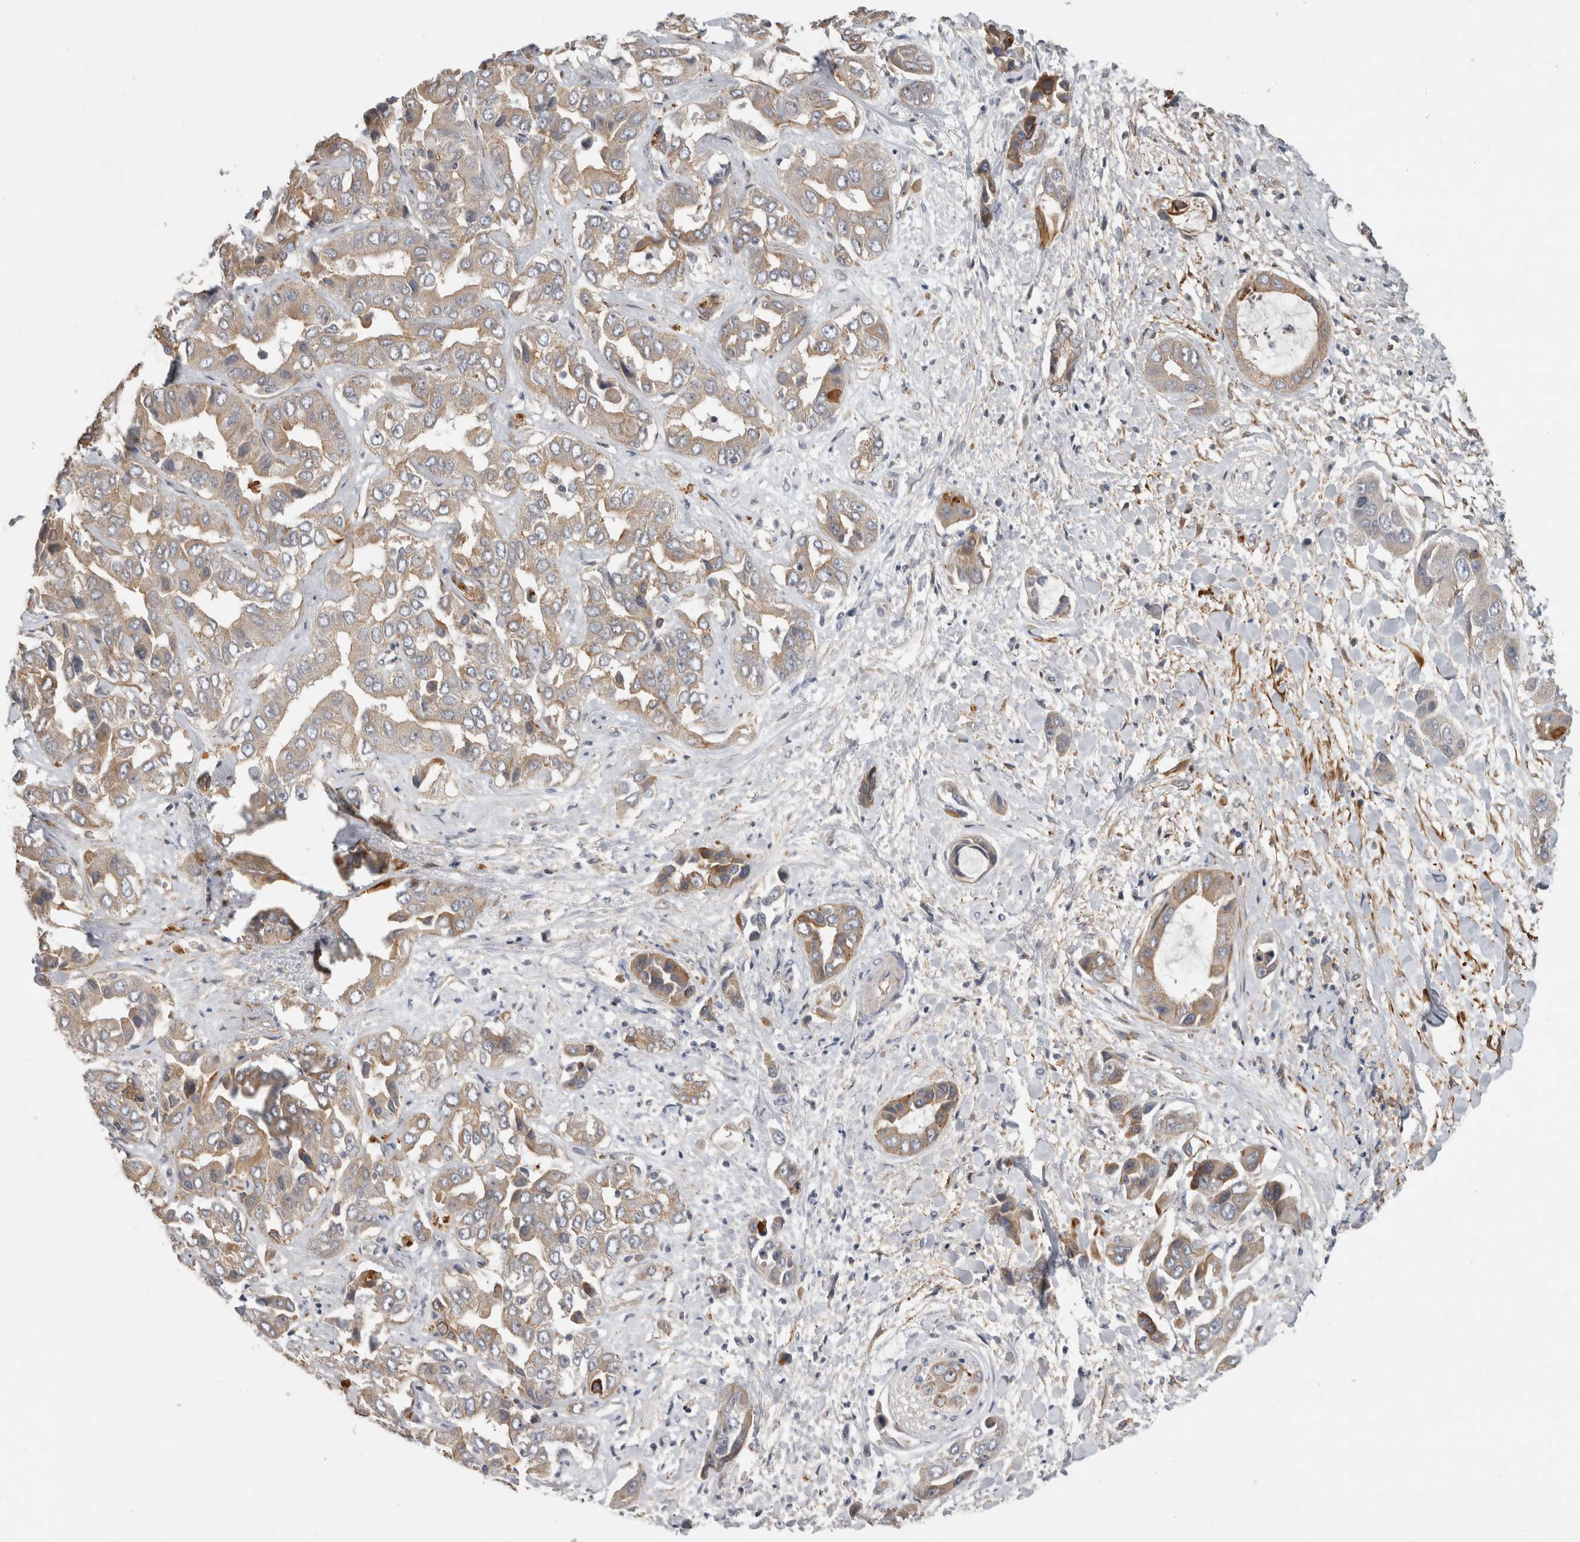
{"staining": {"intensity": "moderate", "quantity": "<25%", "location": "cytoplasmic/membranous"}, "tissue": "liver cancer", "cell_type": "Tumor cells", "image_type": "cancer", "snomed": [{"axis": "morphology", "description": "Cholangiocarcinoma"}, {"axis": "topography", "description": "Liver"}], "caption": "Liver cancer (cholangiocarcinoma) stained with IHC demonstrates moderate cytoplasmic/membranous expression in approximately <25% of tumor cells. The protein of interest is stained brown, and the nuclei are stained in blue (DAB (3,3'-diaminobenzidine) IHC with brightfield microscopy, high magnification).", "gene": "RHPN1", "patient": {"sex": "female", "age": 52}}